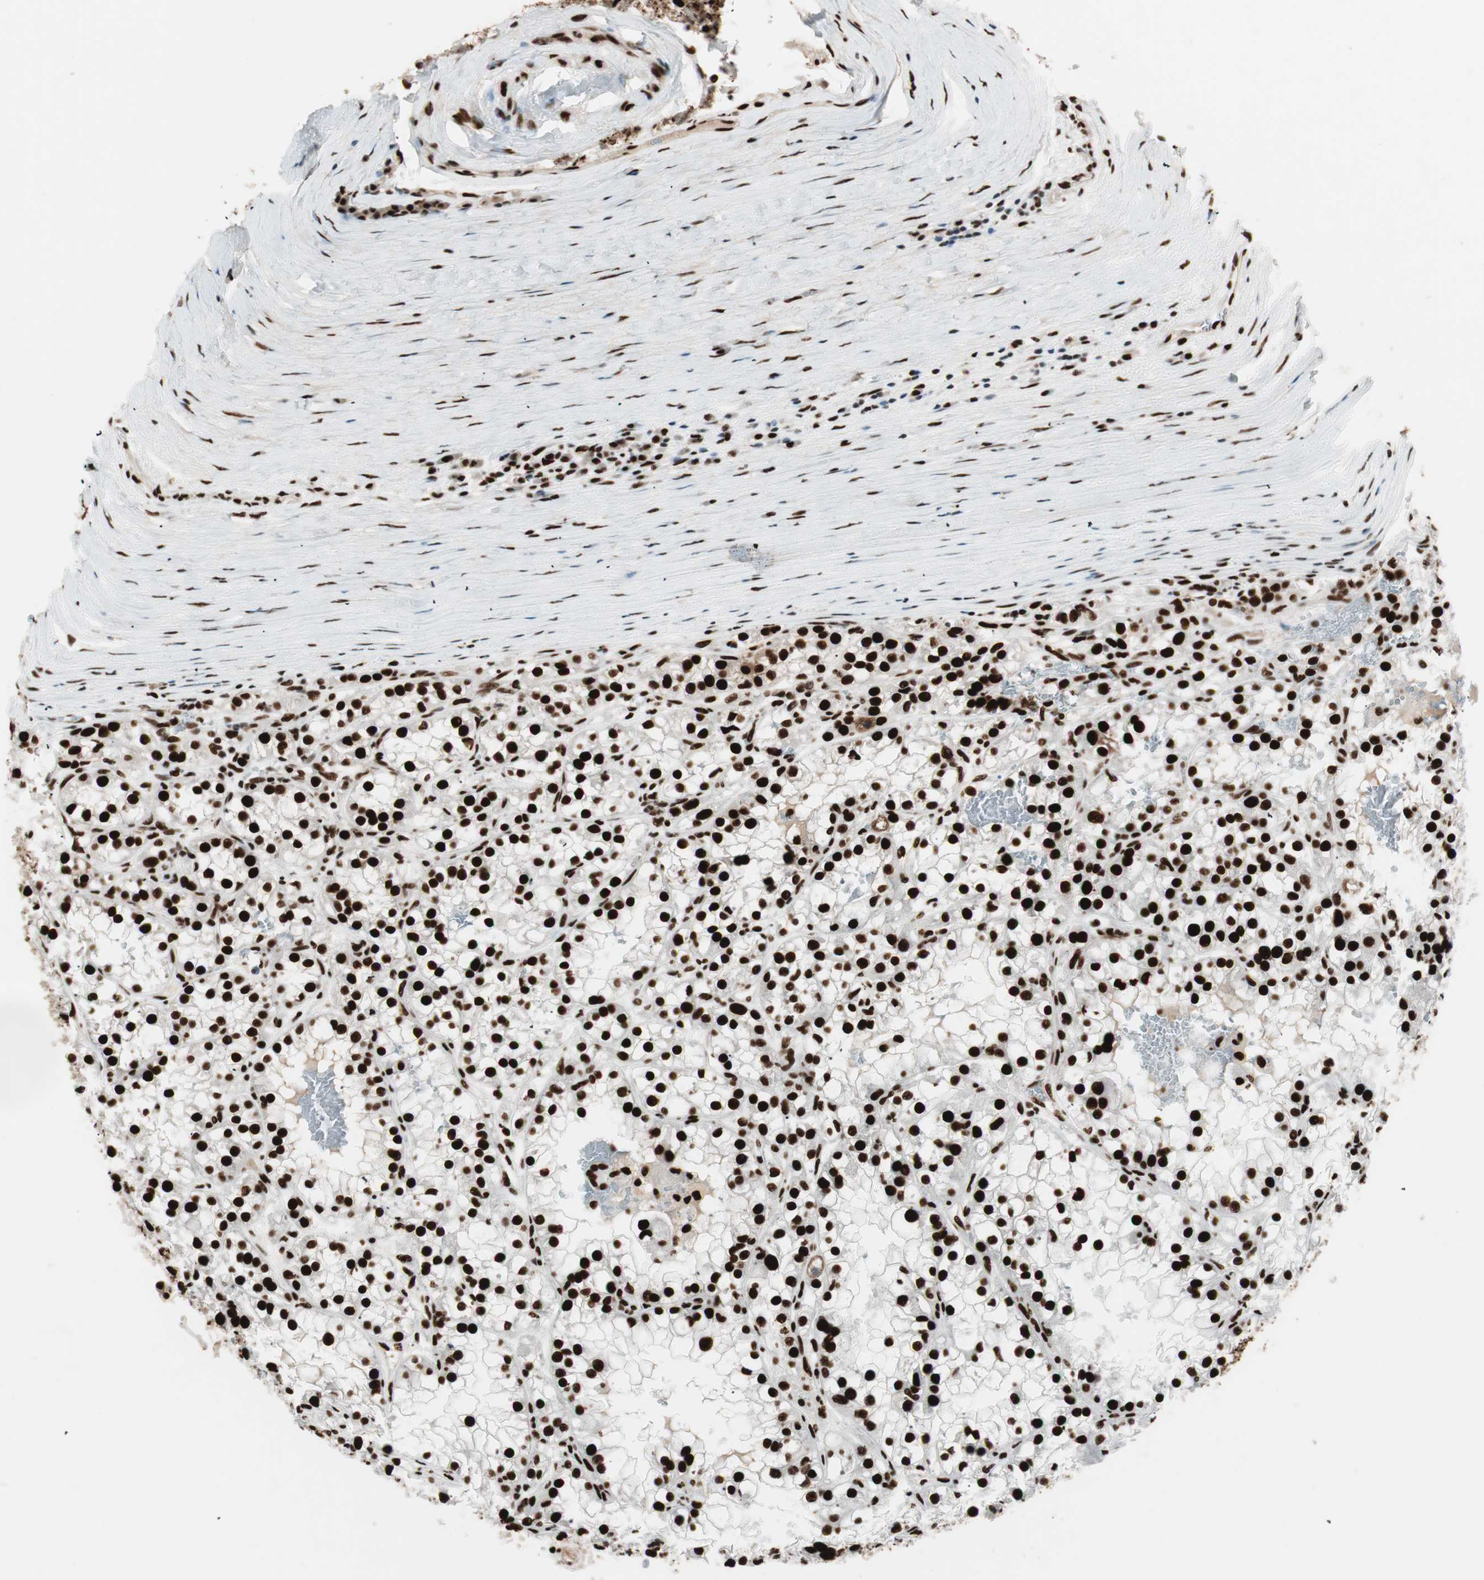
{"staining": {"intensity": "strong", "quantity": ">75%", "location": "nuclear"}, "tissue": "renal cancer", "cell_type": "Tumor cells", "image_type": "cancer", "snomed": [{"axis": "morphology", "description": "Adenocarcinoma, NOS"}, {"axis": "topography", "description": "Kidney"}], "caption": "High-magnification brightfield microscopy of renal cancer stained with DAB (3,3'-diaminobenzidine) (brown) and counterstained with hematoxylin (blue). tumor cells exhibit strong nuclear positivity is present in approximately>75% of cells.", "gene": "PSME3", "patient": {"sex": "female", "age": 52}}